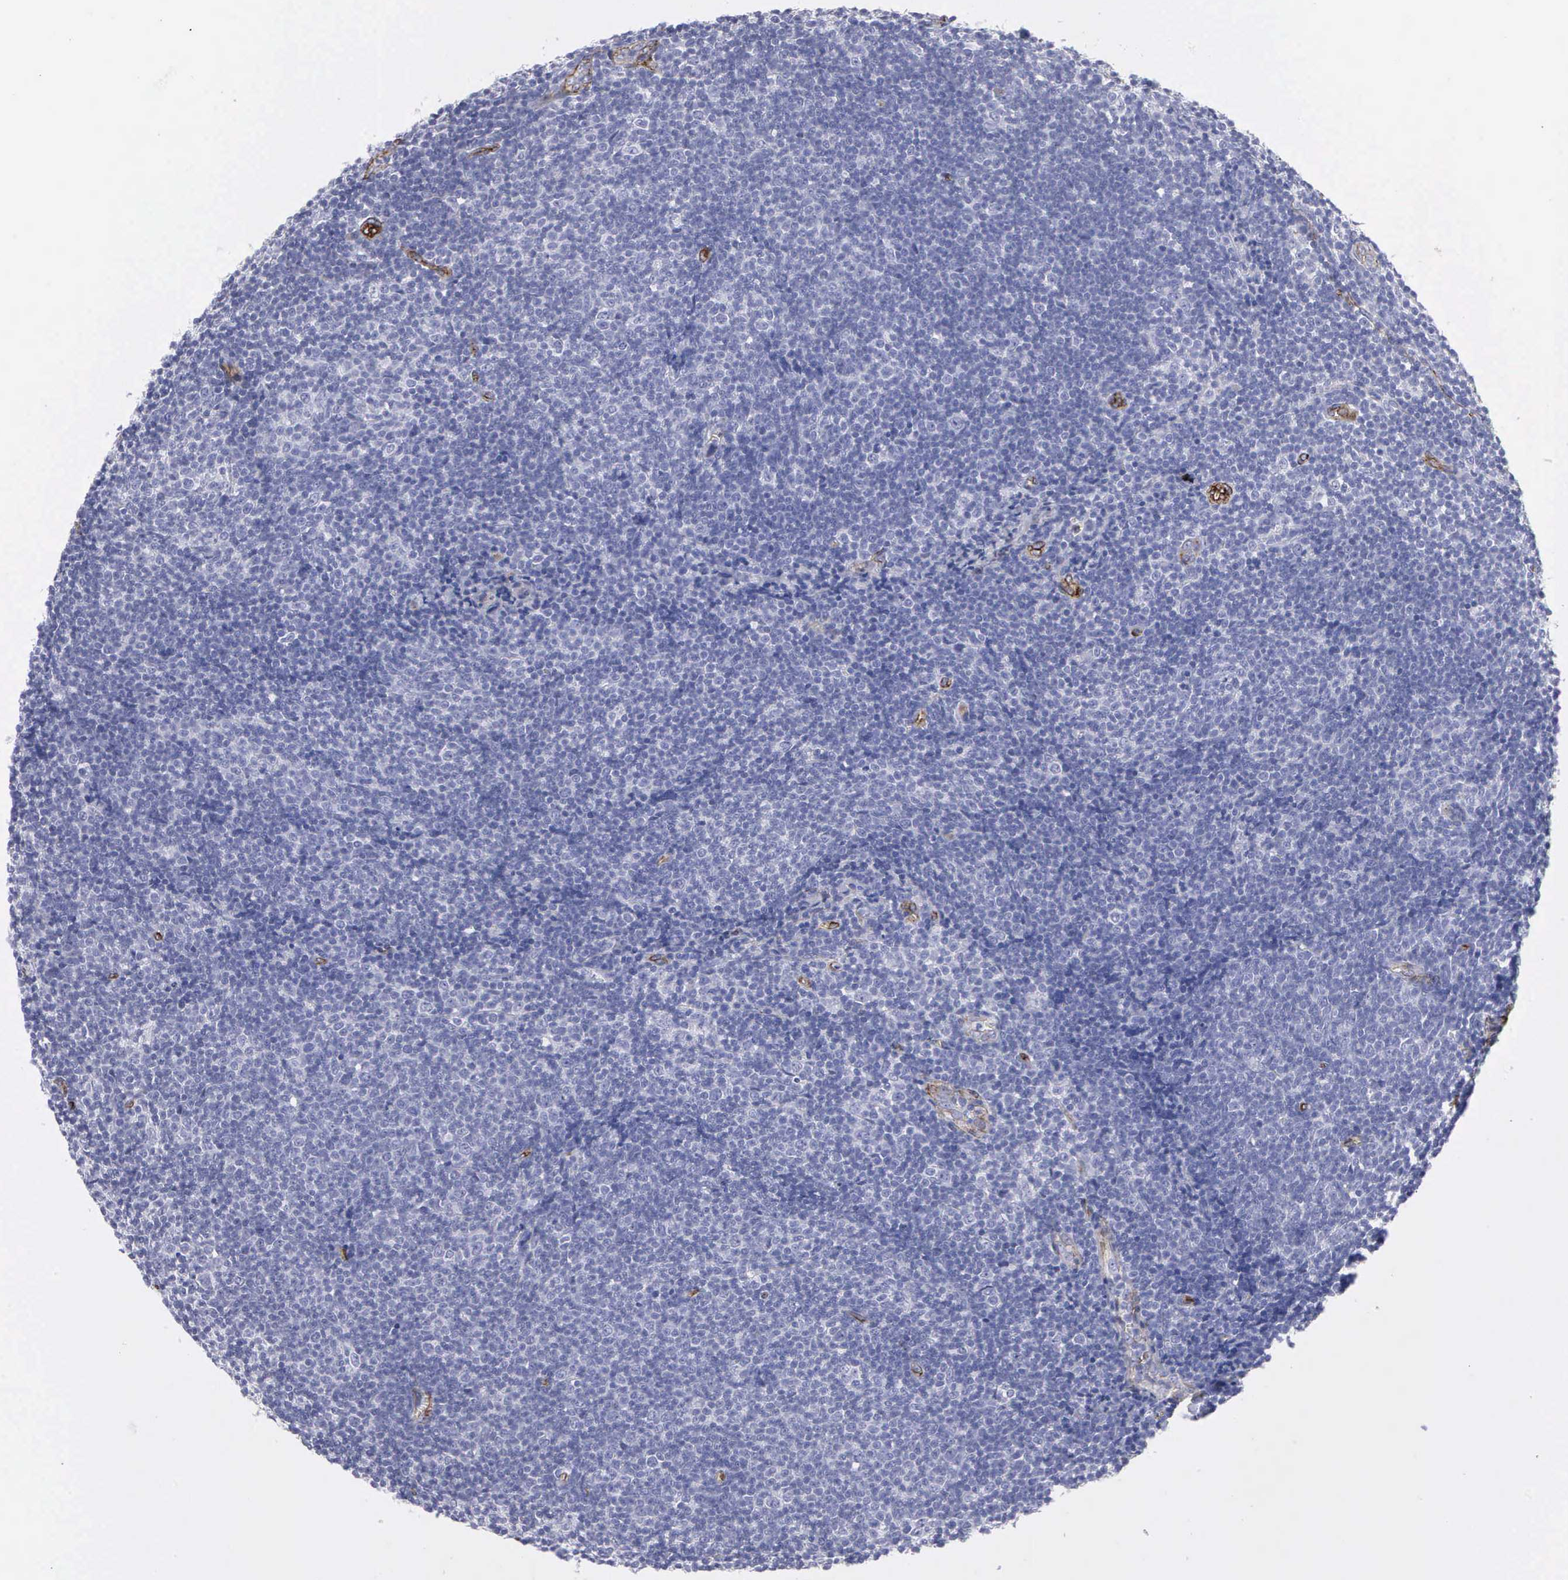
{"staining": {"intensity": "negative", "quantity": "none", "location": "none"}, "tissue": "lymphoma", "cell_type": "Tumor cells", "image_type": "cancer", "snomed": [{"axis": "morphology", "description": "Malignant lymphoma, non-Hodgkin's type, Low grade"}, {"axis": "topography", "description": "Lymph node"}], "caption": "High magnification brightfield microscopy of lymphoma stained with DAB (3,3'-diaminobenzidine) (brown) and counterstained with hematoxylin (blue): tumor cells show no significant positivity.", "gene": "MAGEB10", "patient": {"sex": "male", "age": 49}}